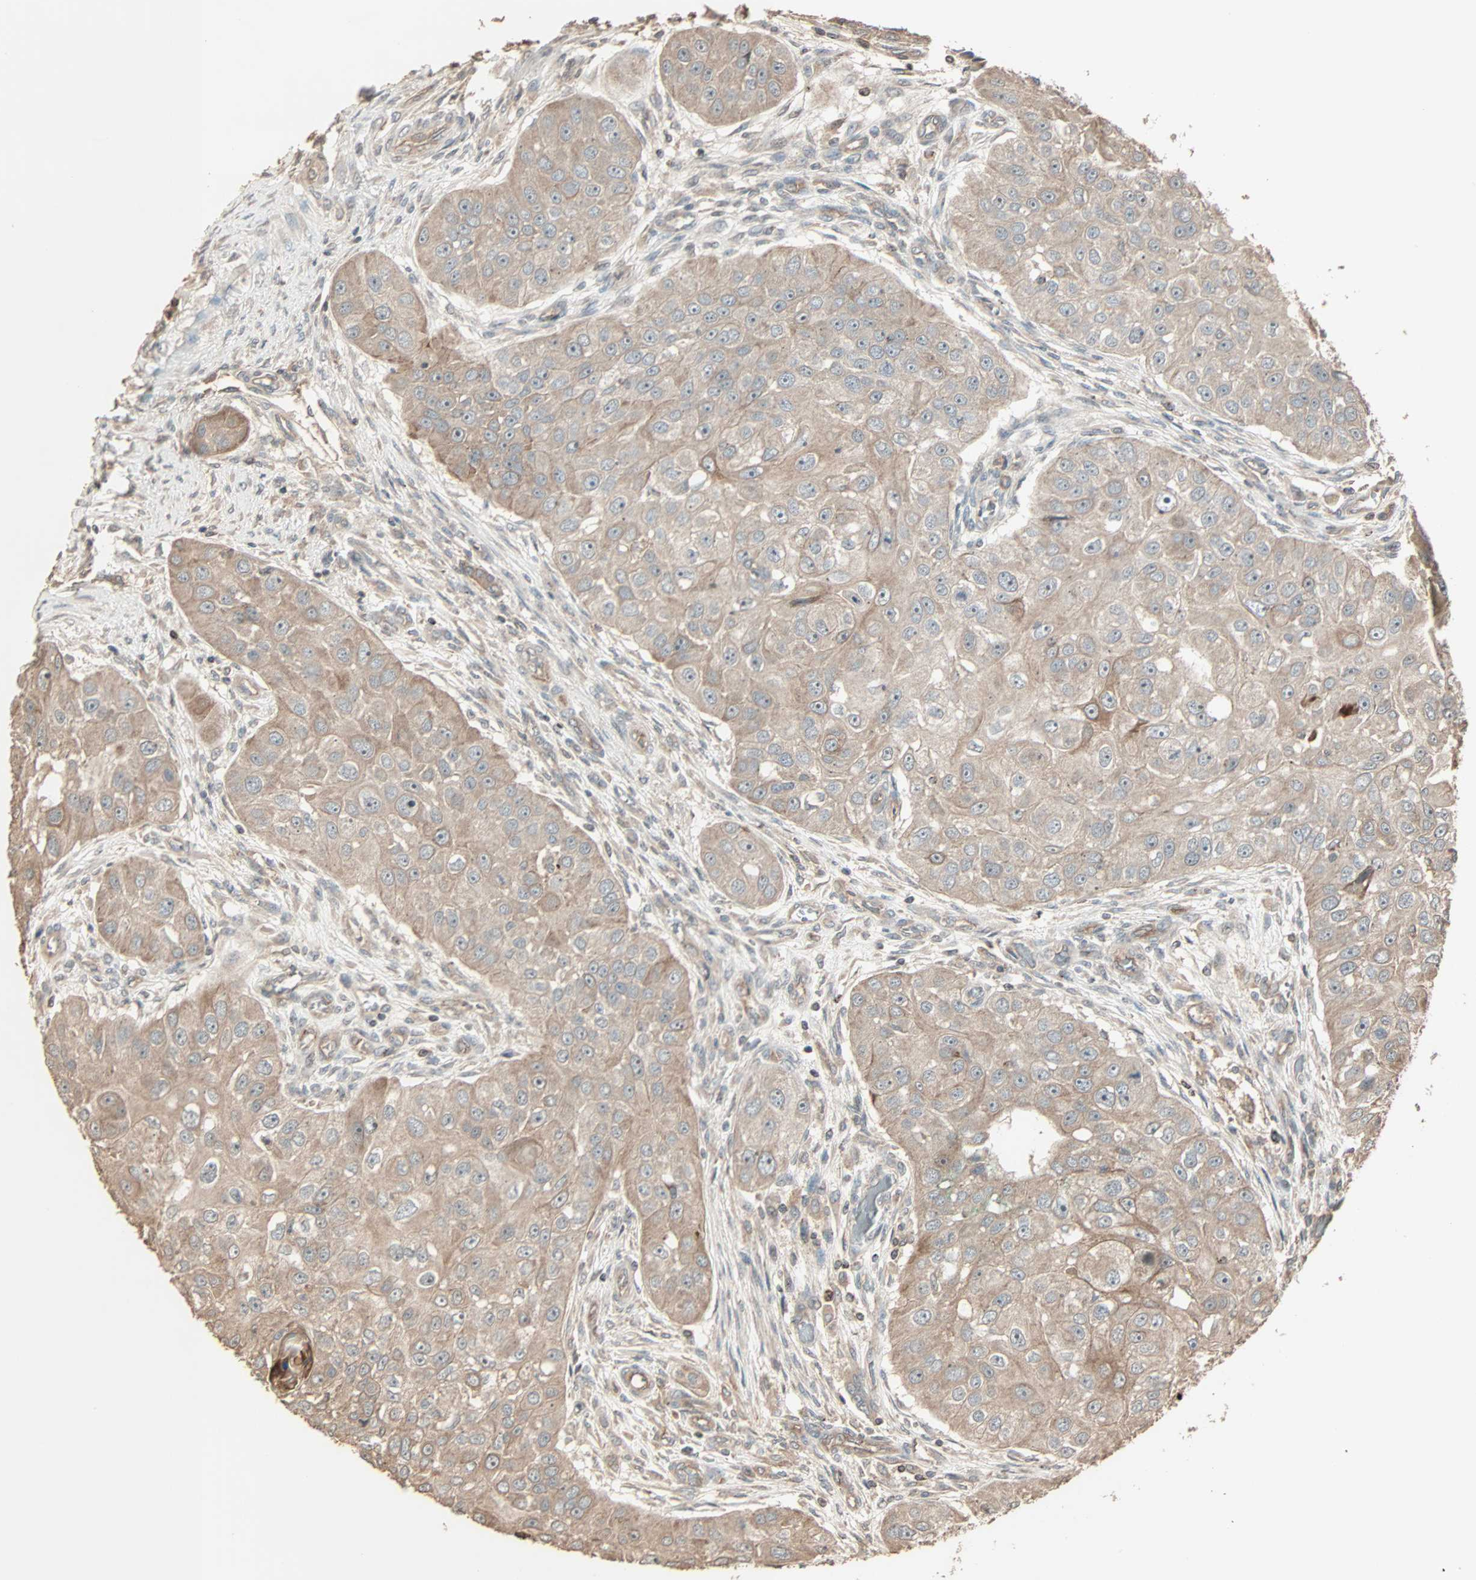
{"staining": {"intensity": "moderate", "quantity": ">75%", "location": "cytoplasmic/membranous"}, "tissue": "head and neck cancer", "cell_type": "Tumor cells", "image_type": "cancer", "snomed": [{"axis": "morphology", "description": "Normal tissue, NOS"}, {"axis": "morphology", "description": "Squamous cell carcinoma, NOS"}, {"axis": "topography", "description": "Skeletal muscle"}, {"axis": "topography", "description": "Head-Neck"}], "caption": "Protein staining of head and neck cancer (squamous cell carcinoma) tissue shows moderate cytoplasmic/membranous staining in about >75% of tumor cells.", "gene": "CALCRL", "patient": {"sex": "male", "age": 51}}